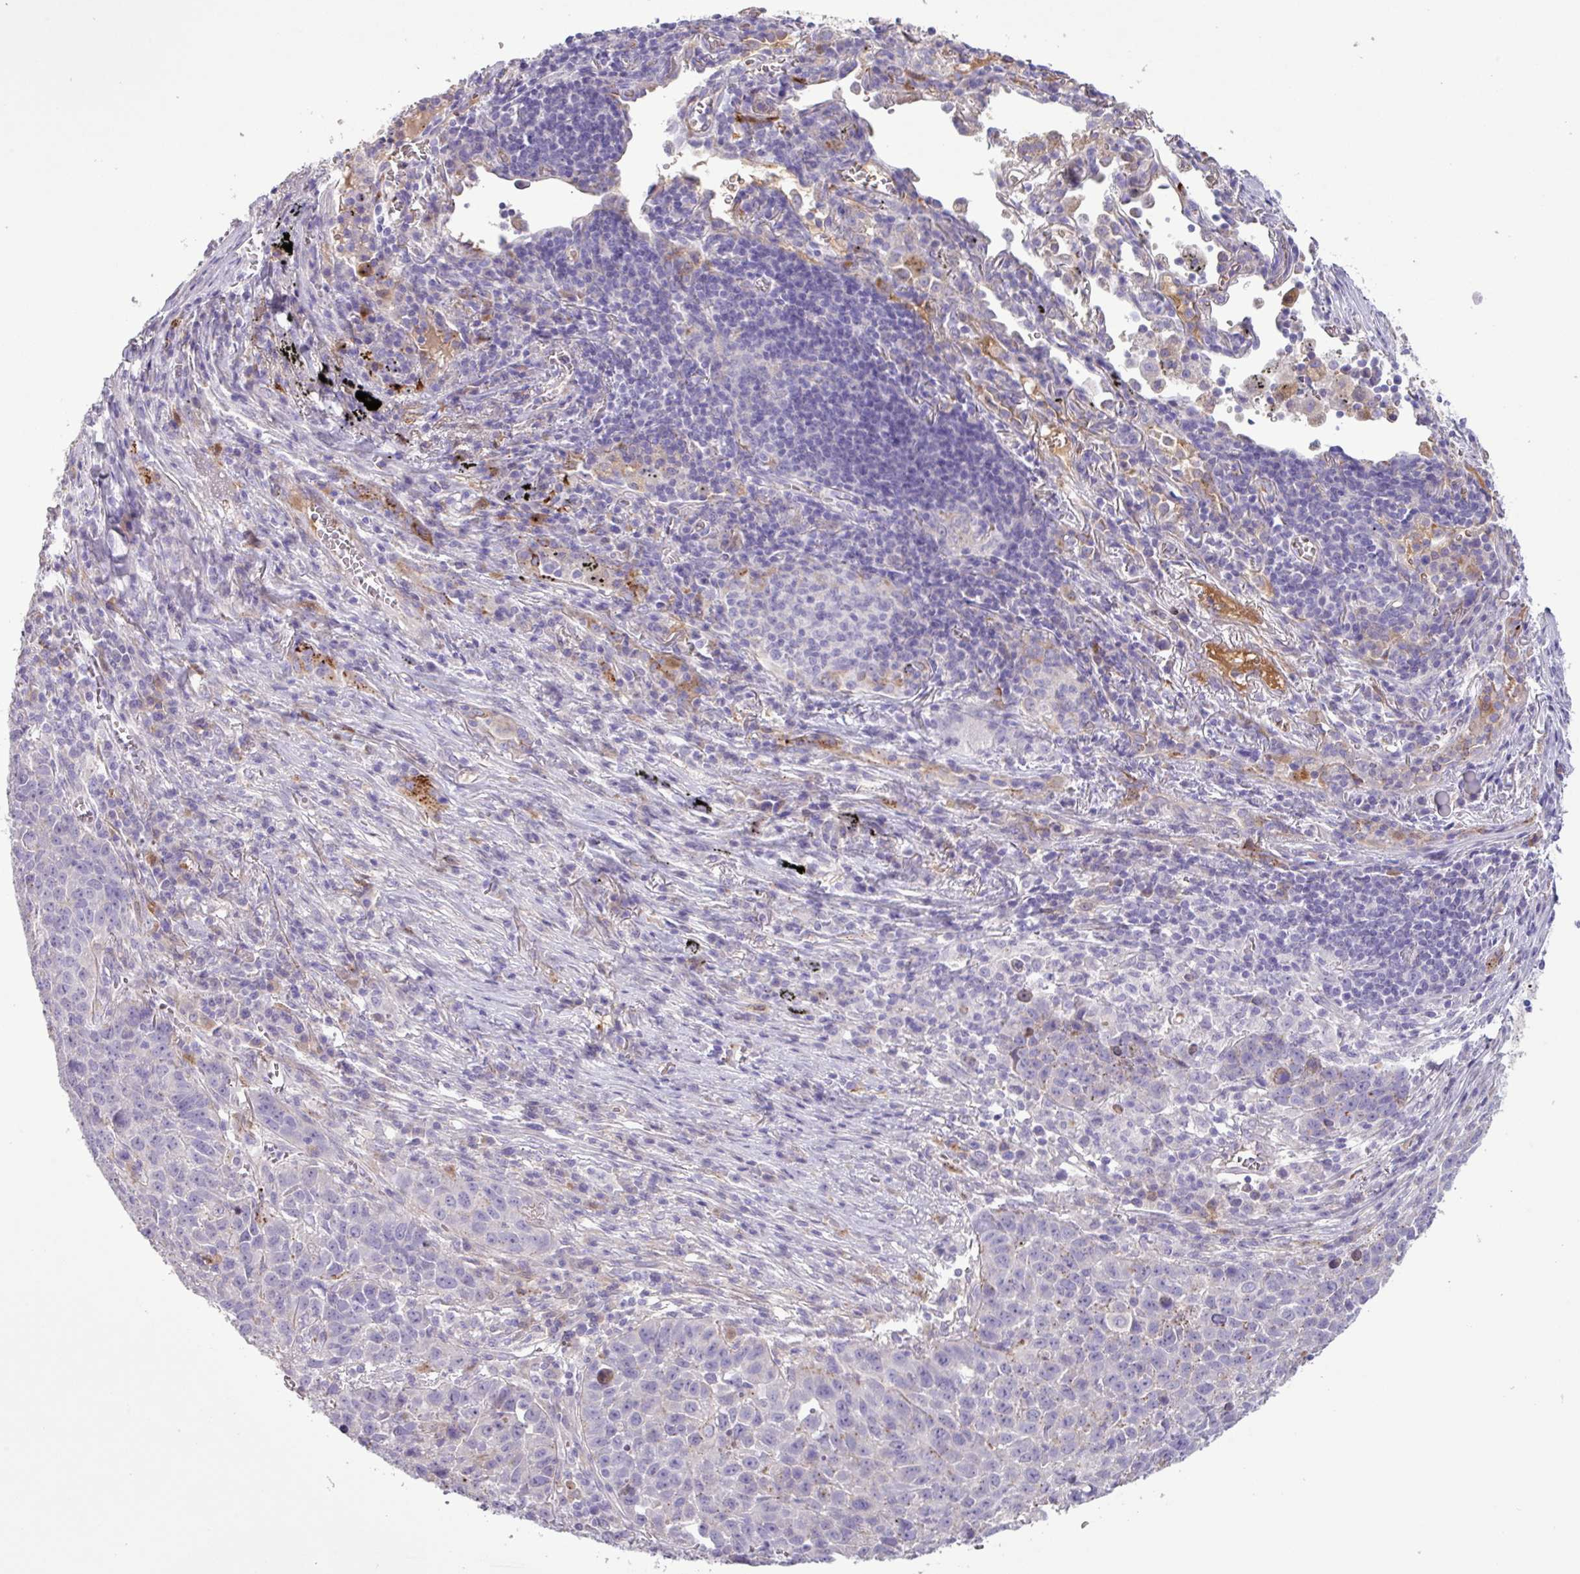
{"staining": {"intensity": "negative", "quantity": "none", "location": "none"}, "tissue": "lung cancer", "cell_type": "Tumor cells", "image_type": "cancer", "snomed": [{"axis": "morphology", "description": "Squamous cell carcinoma, NOS"}, {"axis": "topography", "description": "Lung"}], "caption": "Immunohistochemistry (IHC) histopathology image of neoplastic tissue: human lung squamous cell carcinoma stained with DAB reveals no significant protein positivity in tumor cells.", "gene": "C4B", "patient": {"sex": "male", "age": 76}}